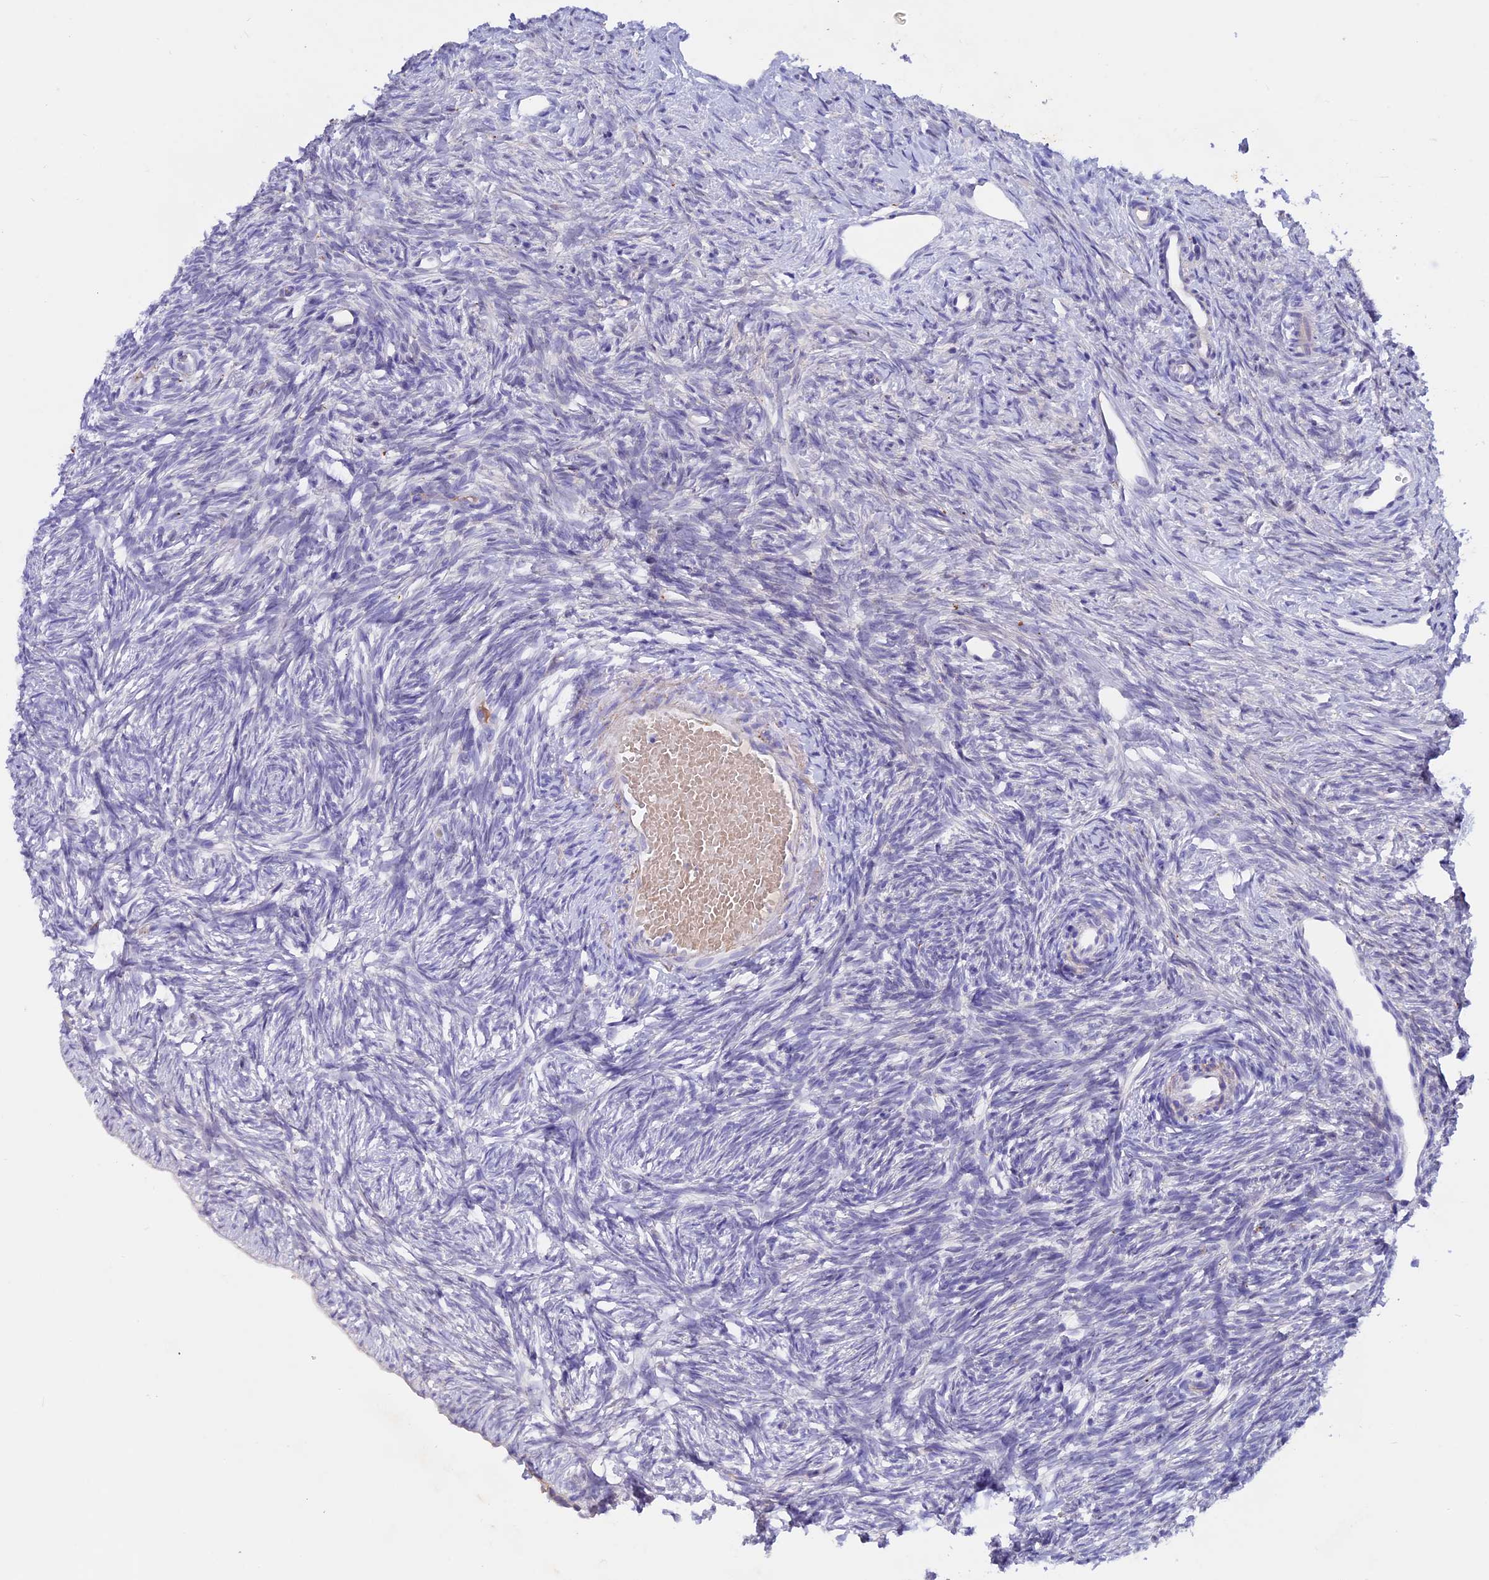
{"staining": {"intensity": "negative", "quantity": "none", "location": "none"}, "tissue": "ovary", "cell_type": "Ovarian stroma cells", "image_type": "normal", "snomed": [{"axis": "morphology", "description": "Normal tissue, NOS"}, {"axis": "topography", "description": "Ovary"}], "caption": "Immunohistochemical staining of normal ovary reveals no significant positivity in ovarian stroma cells.", "gene": "GK5", "patient": {"sex": "female", "age": 51}}